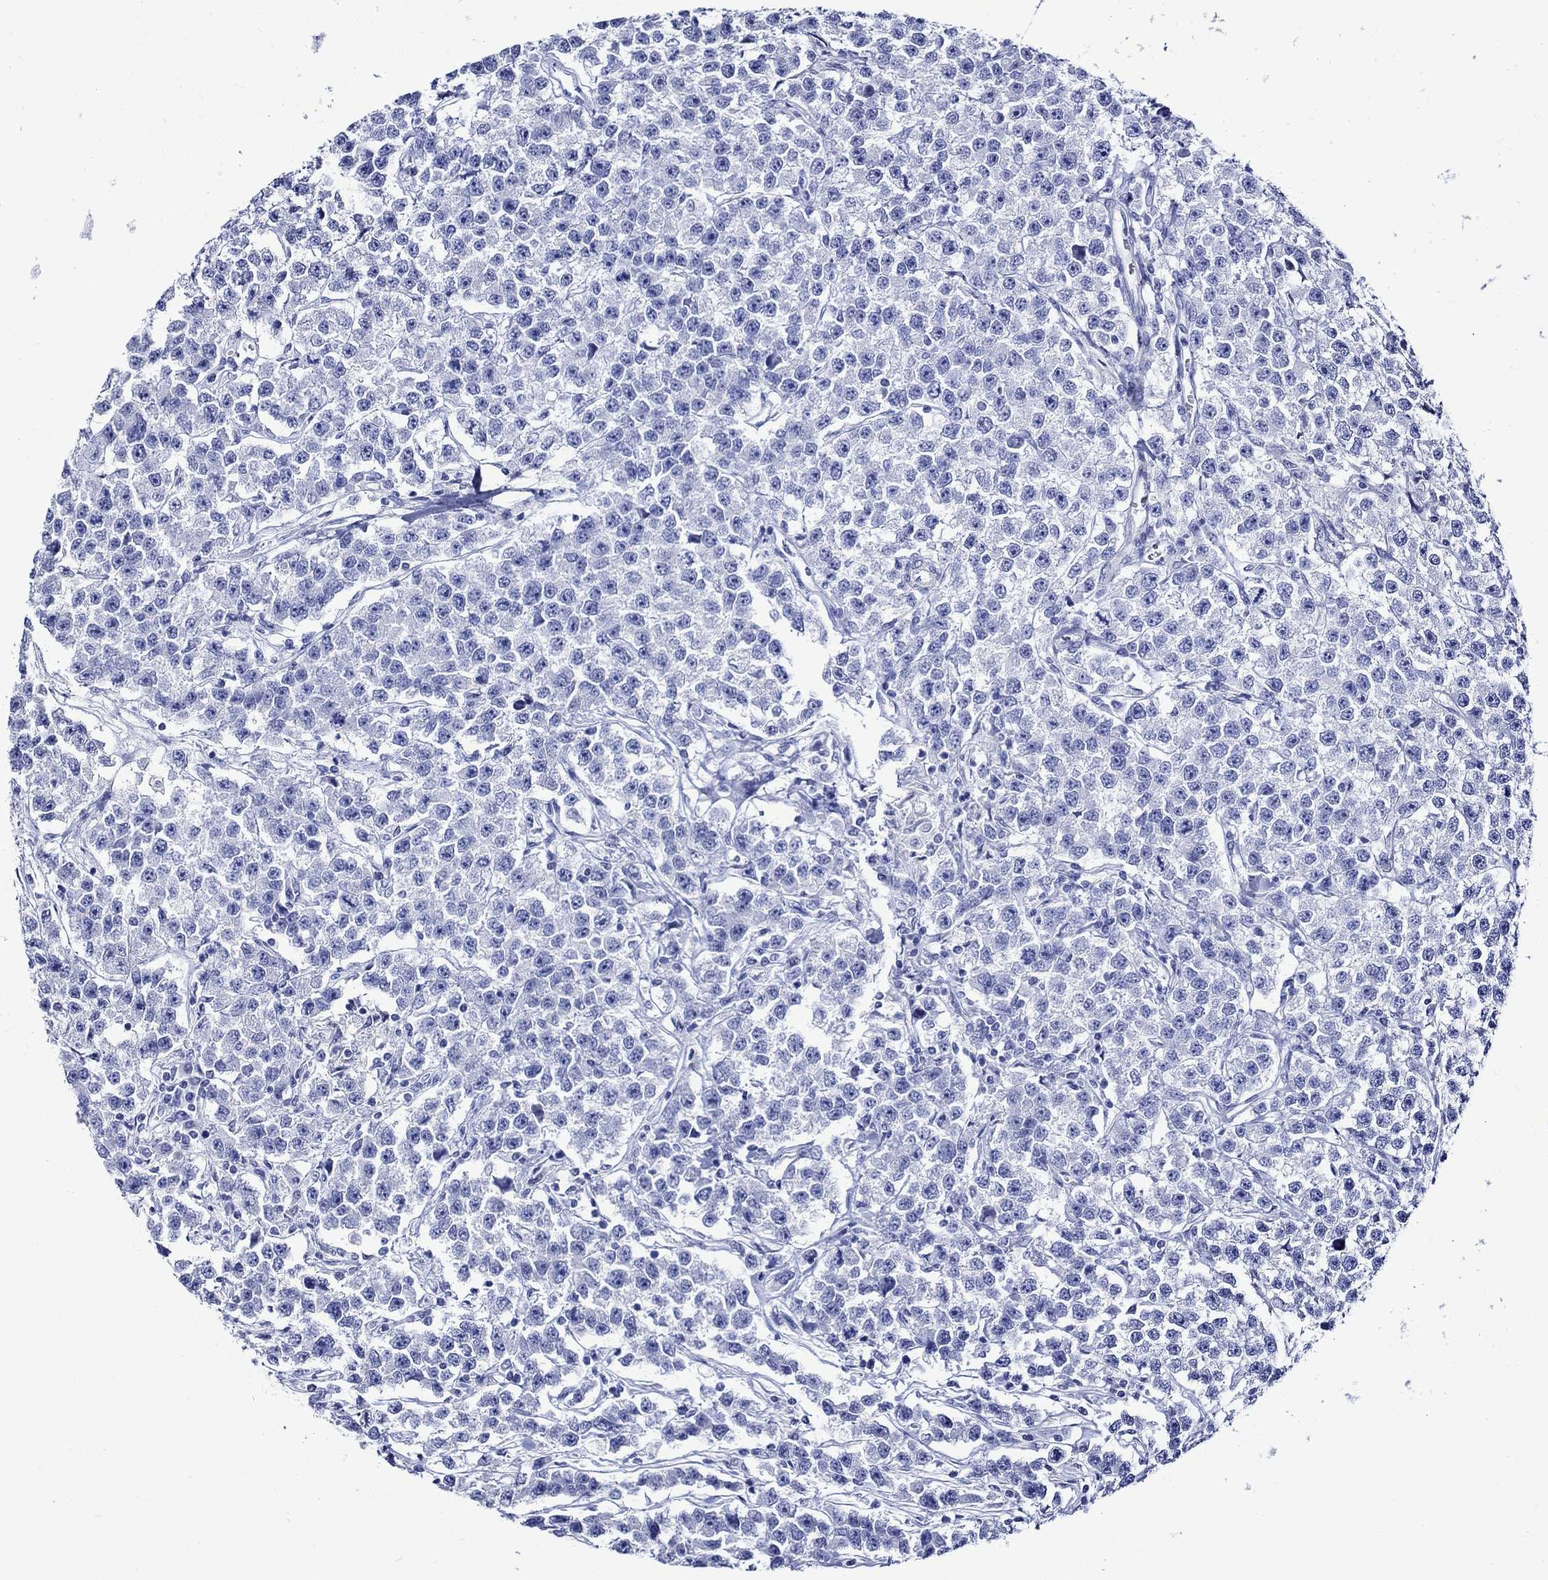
{"staining": {"intensity": "negative", "quantity": "none", "location": "none"}, "tissue": "testis cancer", "cell_type": "Tumor cells", "image_type": "cancer", "snomed": [{"axis": "morphology", "description": "Seminoma, NOS"}, {"axis": "topography", "description": "Testis"}], "caption": "There is no significant positivity in tumor cells of testis cancer (seminoma).", "gene": "CRYAB", "patient": {"sex": "male", "age": 59}}